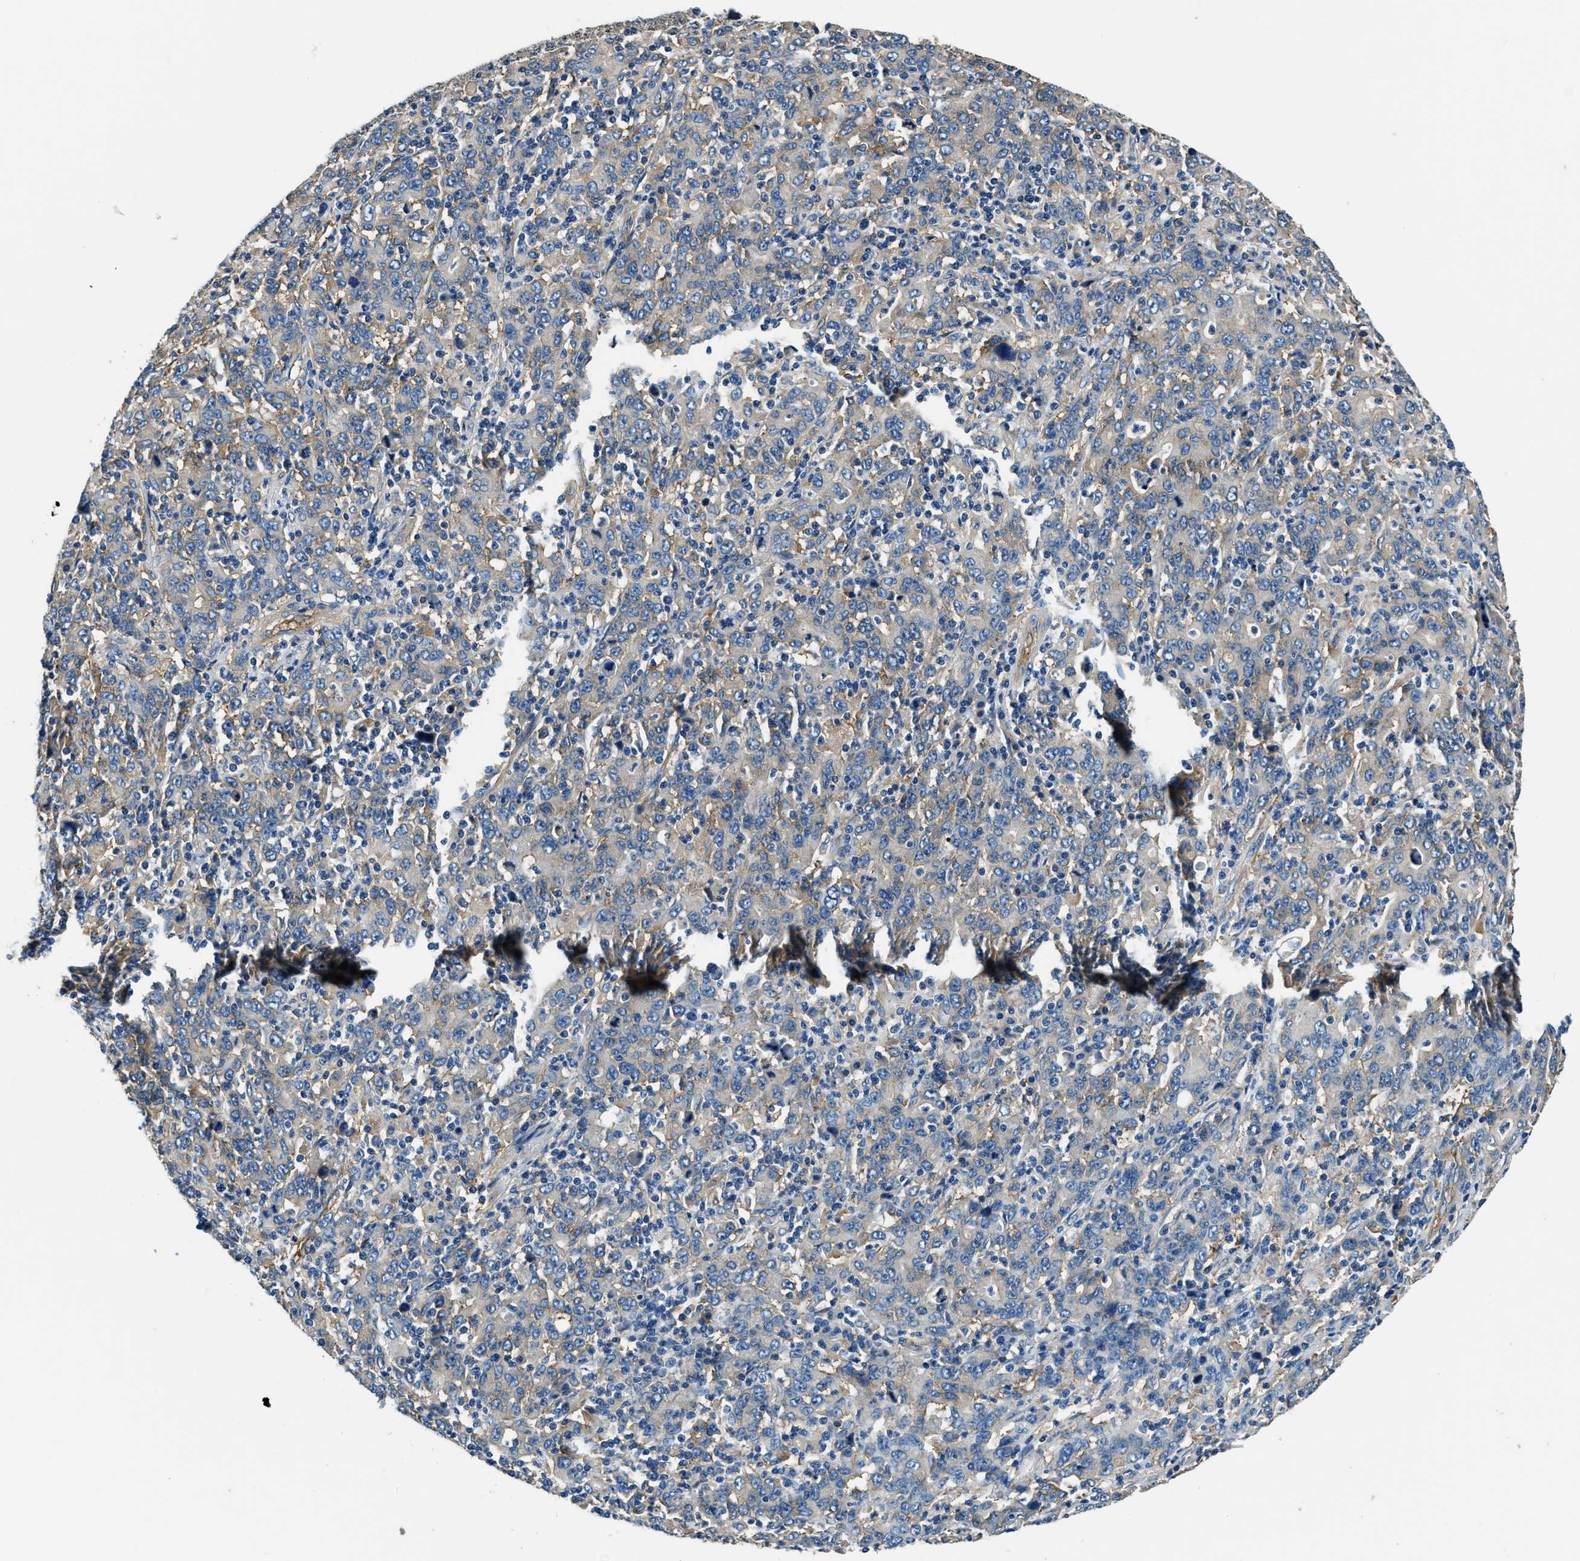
{"staining": {"intensity": "weak", "quantity": "<25%", "location": "cytoplasmic/membranous"}, "tissue": "stomach cancer", "cell_type": "Tumor cells", "image_type": "cancer", "snomed": [{"axis": "morphology", "description": "Adenocarcinoma, NOS"}, {"axis": "topography", "description": "Stomach, upper"}], "caption": "Tumor cells are negative for protein expression in human stomach cancer.", "gene": "EEA1", "patient": {"sex": "male", "age": 69}}